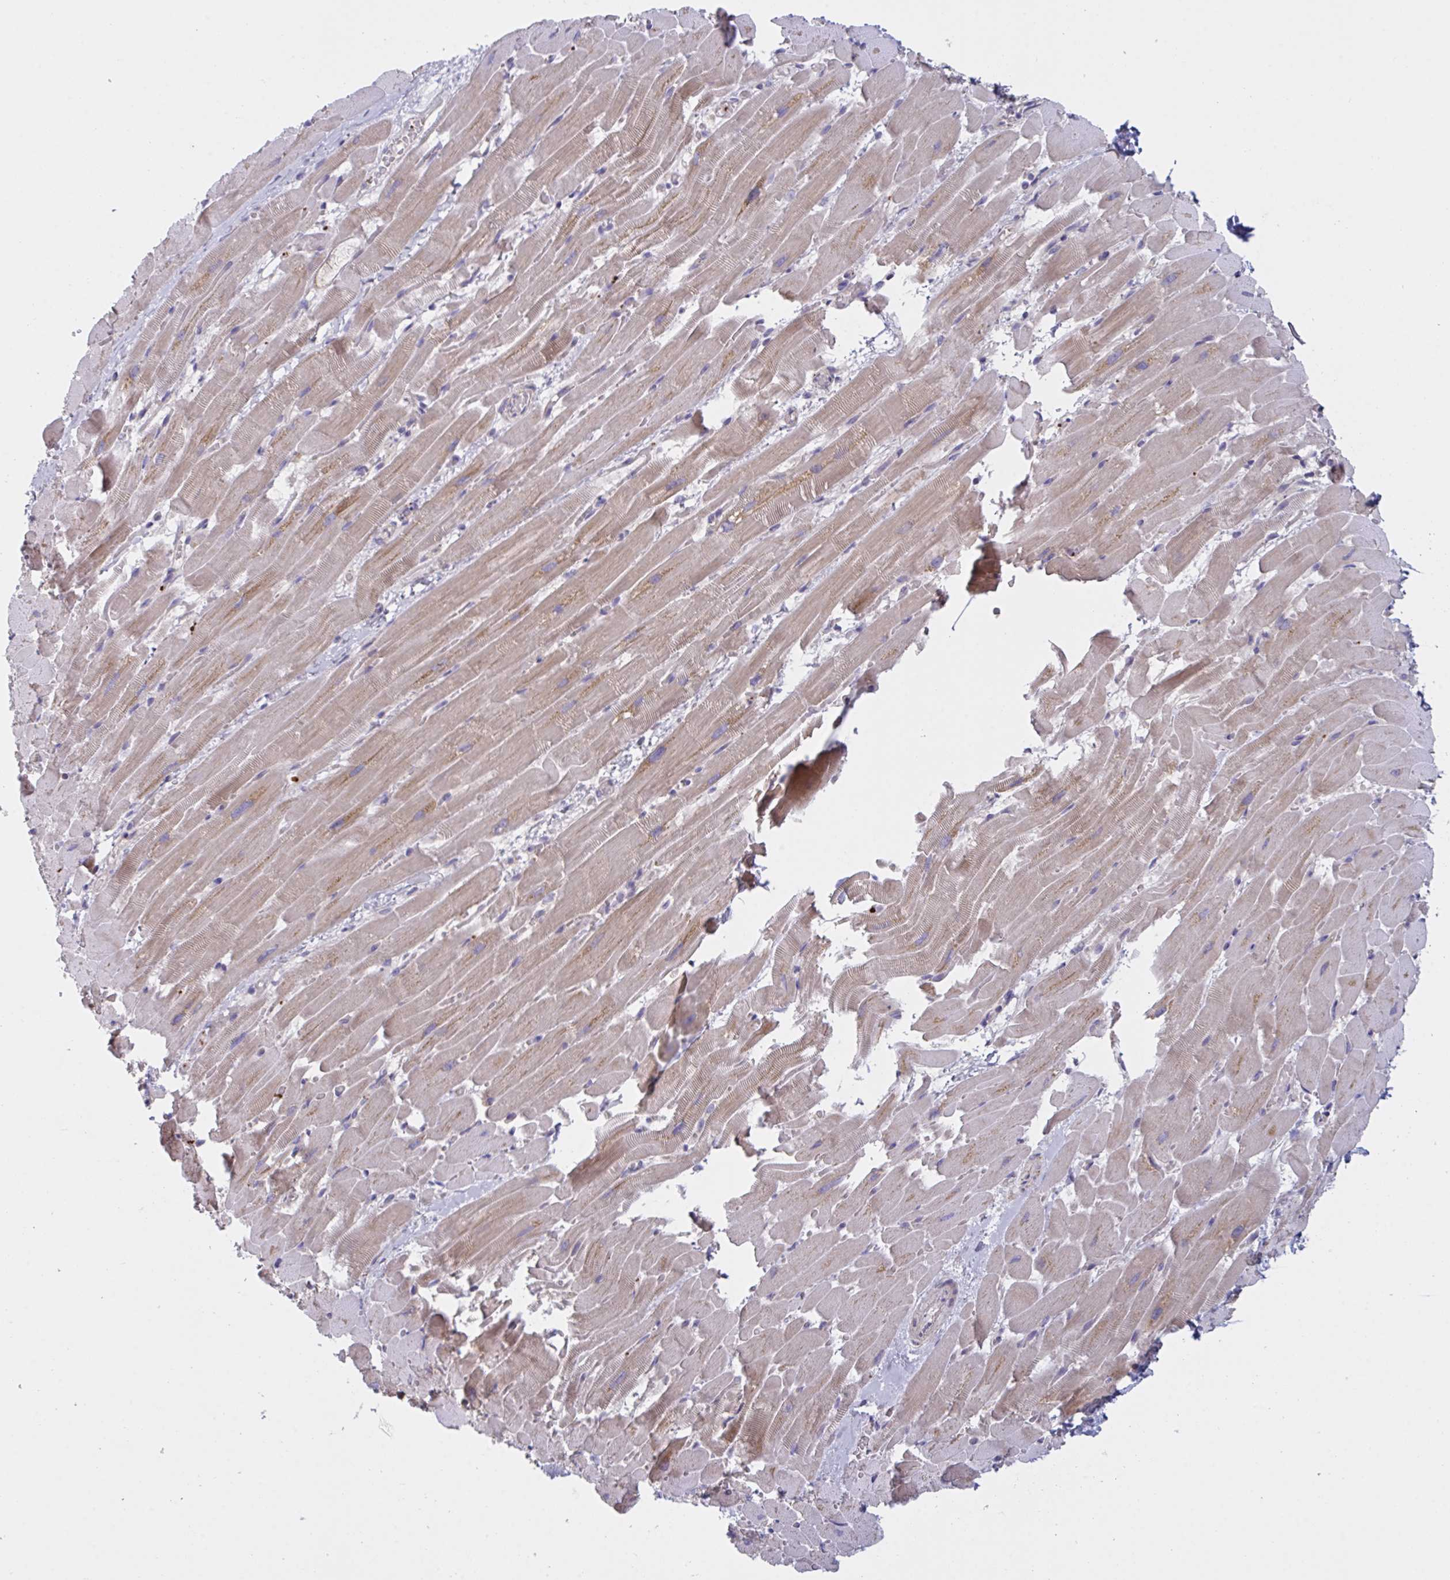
{"staining": {"intensity": "weak", "quantity": "25%-75%", "location": "cytoplasmic/membranous"}, "tissue": "heart muscle", "cell_type": "Cardiomyocytes", "image_type": "normal", "snomed": [{"axis": "morphology", "description": "Normal tissue, NOS"}, {"axis": "topography", "description": "Heart"}], "caption": "Weak cytoplasmic/membranous protein expression is identified in about 25%-75% of cardiomyocytes in heart muscle. Ihc stains the protein in brown and the nuclei are stained blue.", "gene": "MRPS2", "patient": {"sex": "male", "age": 37}}